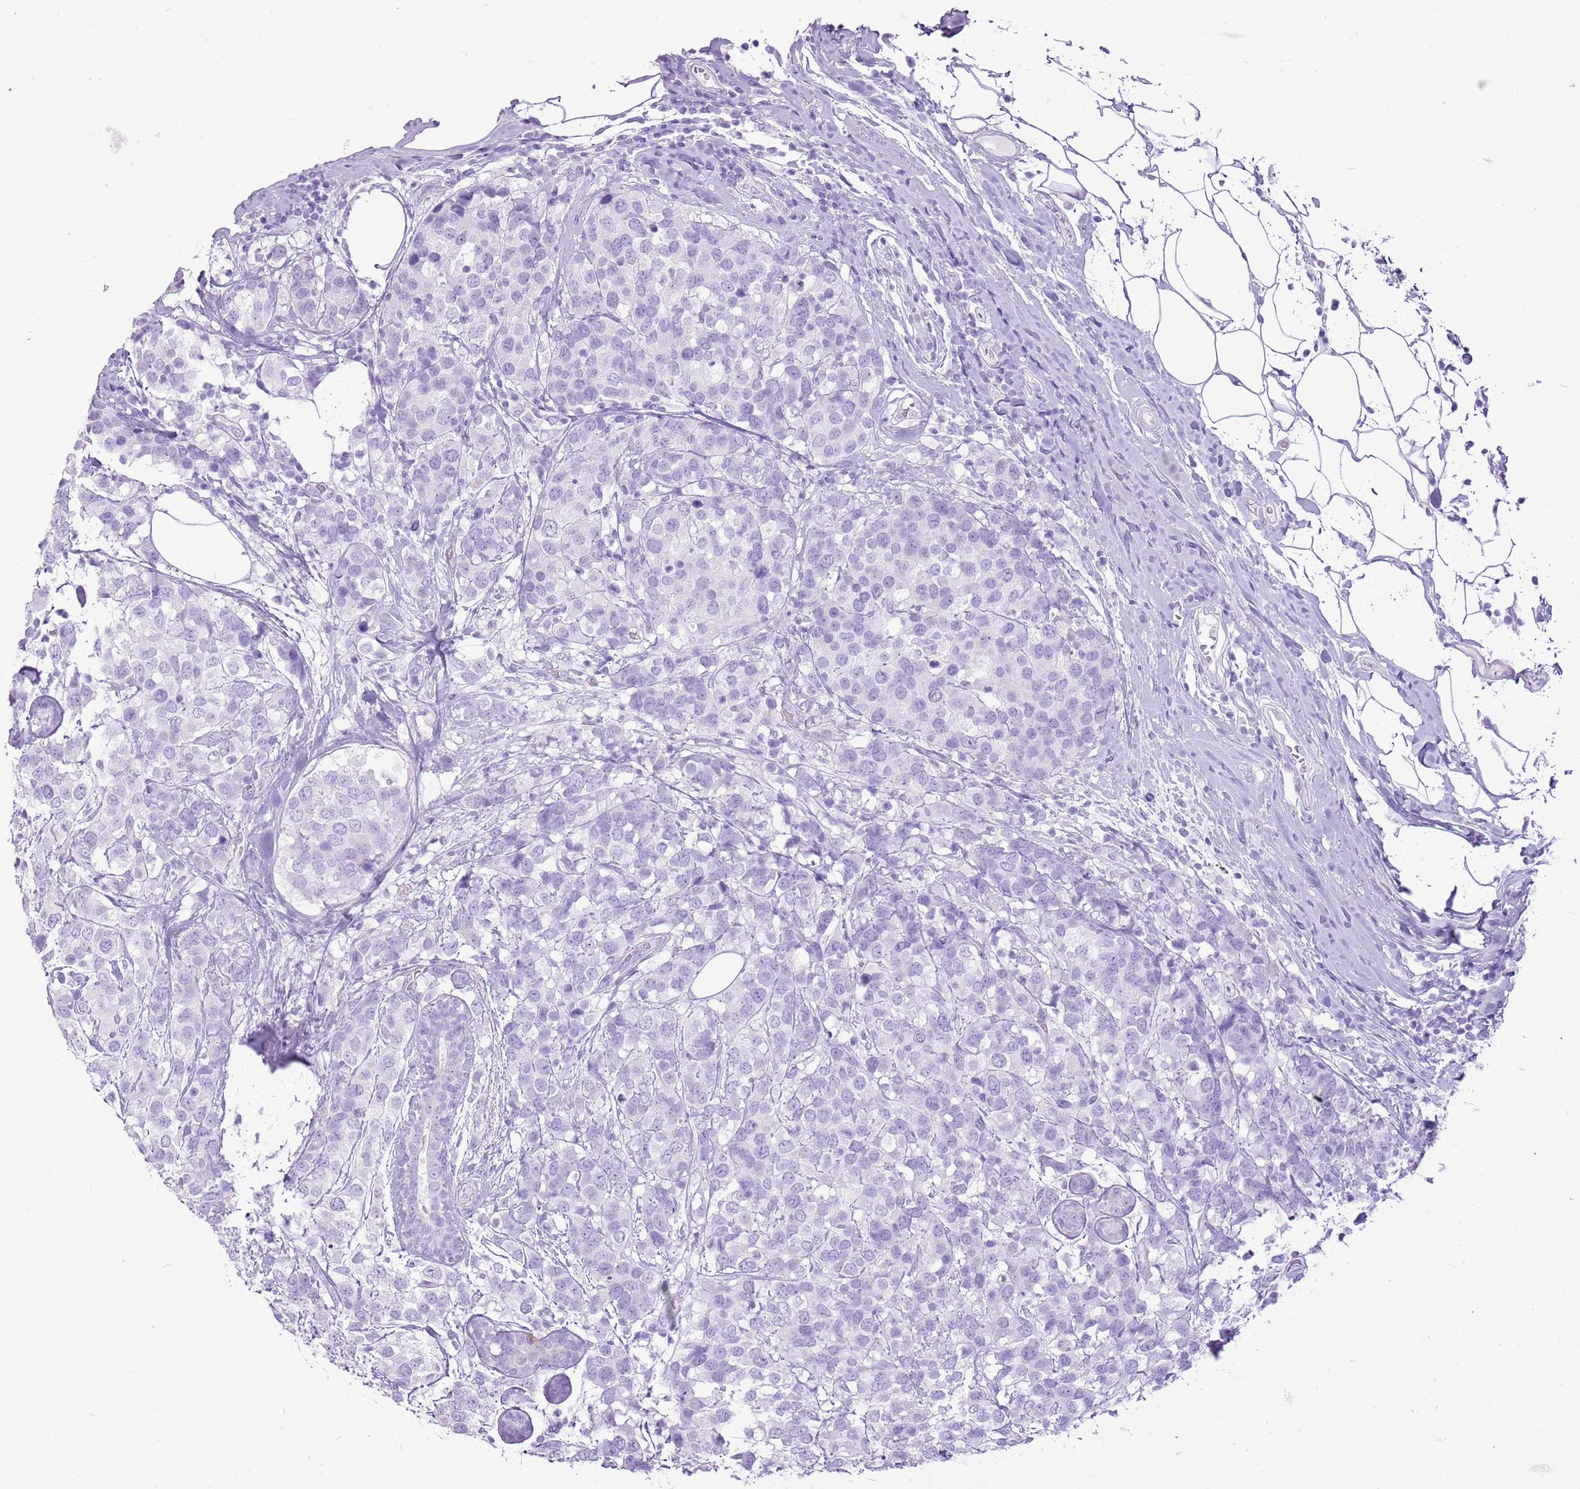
{"staining": {"intensity": "negative", "quantity": "none", "location": "none"}, "tissue": "breast cancer", "cell_type": "Tumor cells", "image_type": "cancer", "snomed": [{"axis": "morphology", "description": "Lobular carcinoma"}, {"axis": "topography", "description": "Breast"}], "caption": "Immunohistochemistry photomicrograph of neoplastic tissue: lobular carcinoma (breast) stained with DAB exhibits no significant protein expression in tumor cells.", "gene": "CNFN", "patient": {"sex": "female", "age": 59}}